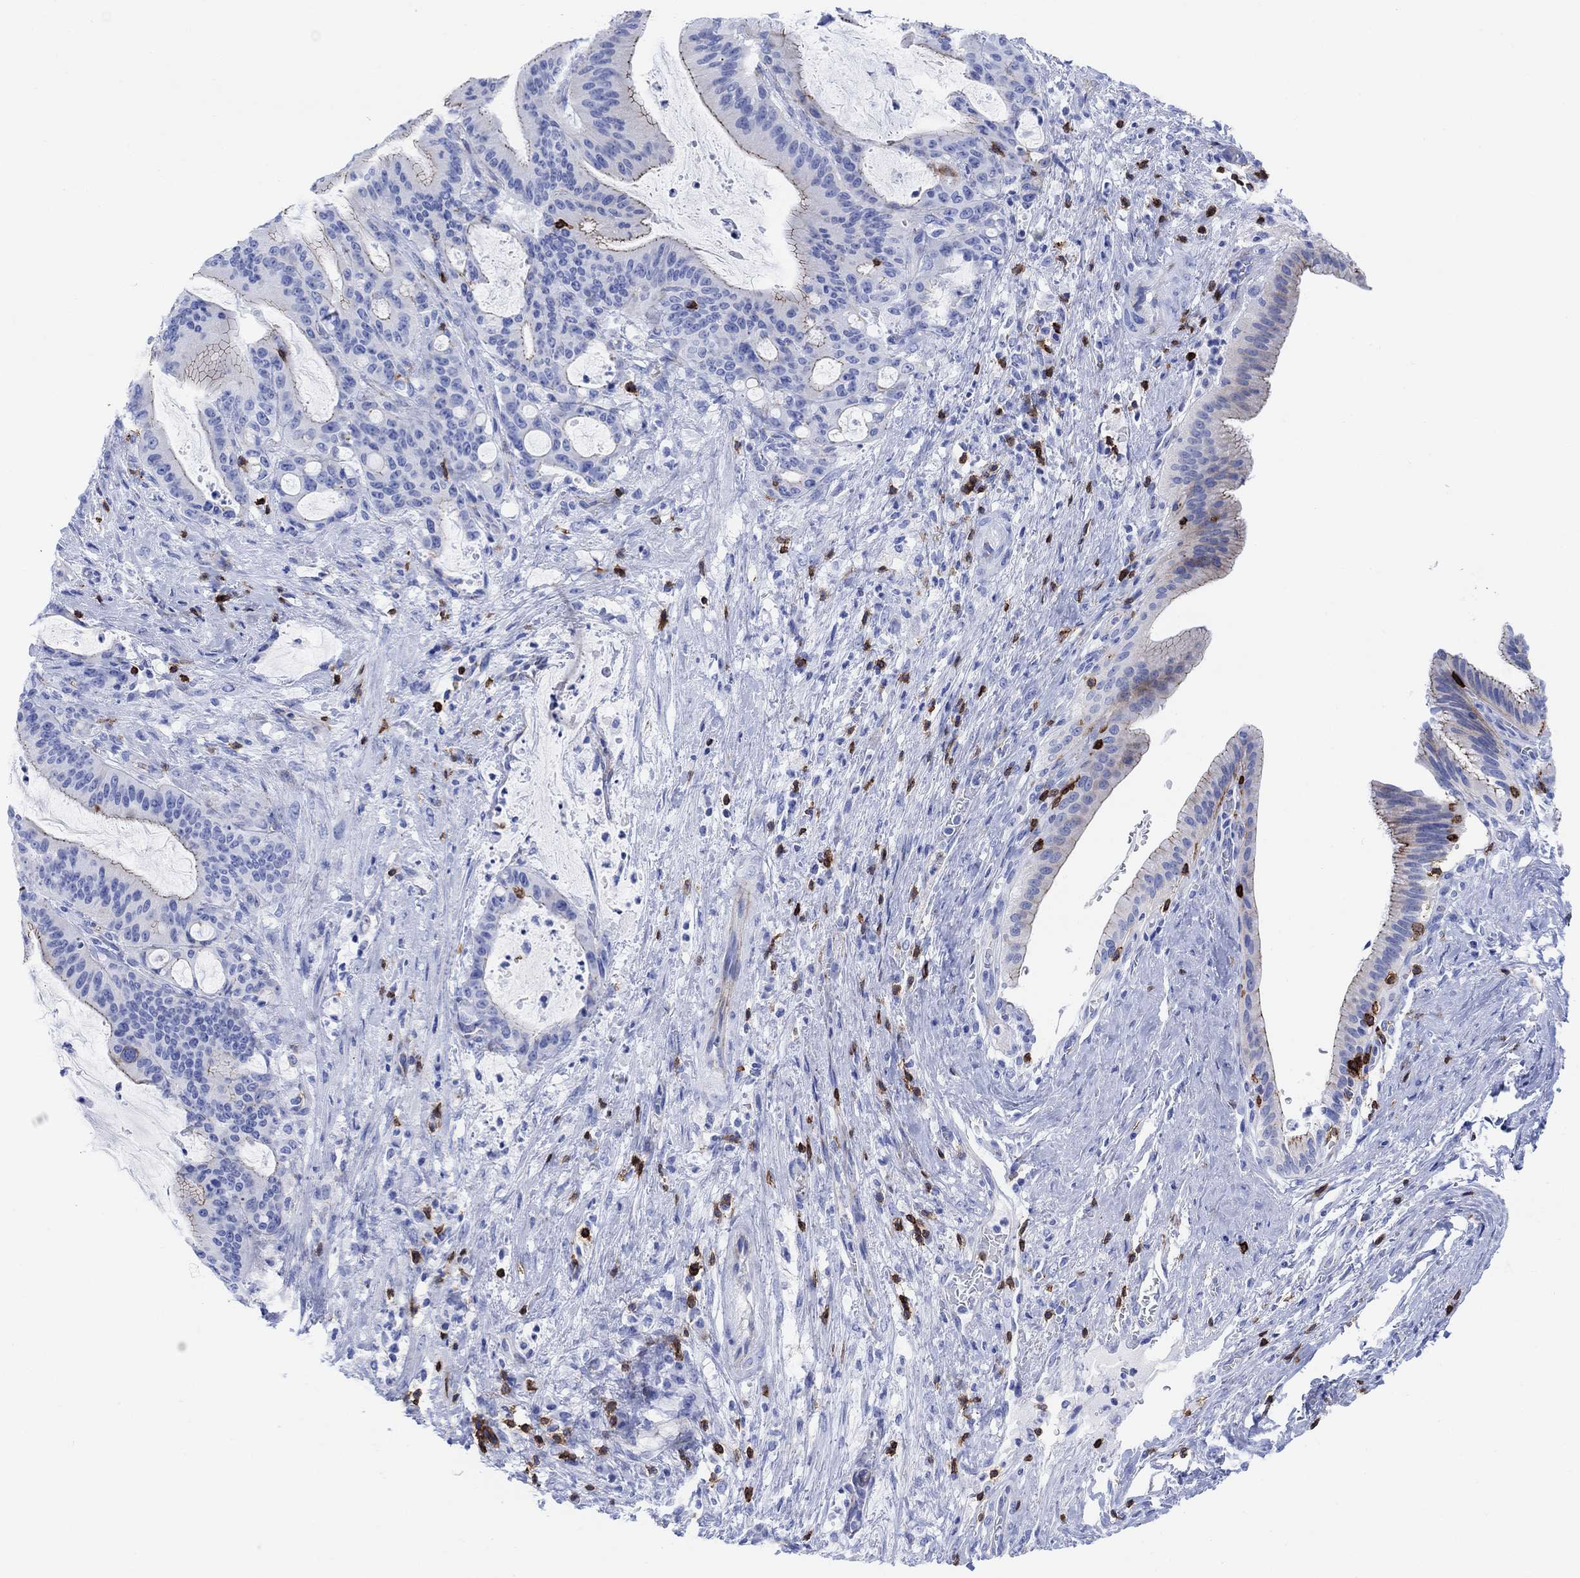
{"staining": {"intensity": "weak", "quantity": "<25%", "location": "cytoplasmic/membranous"}, "tissue": "liver cancer", "cell_type": "Tumor cells", "image_type": "cancer", "snomed": [{"axis": "morphology", "description": "Cholangiocarcinoma"}, {"axis": "topography", "description": "Liver"}], "caption": "Tumor cells are negative for protein expression in human liver cholangiocarcinoma.", "gene": "GPR65", "patient": {"sex": "female", "age": 73}}